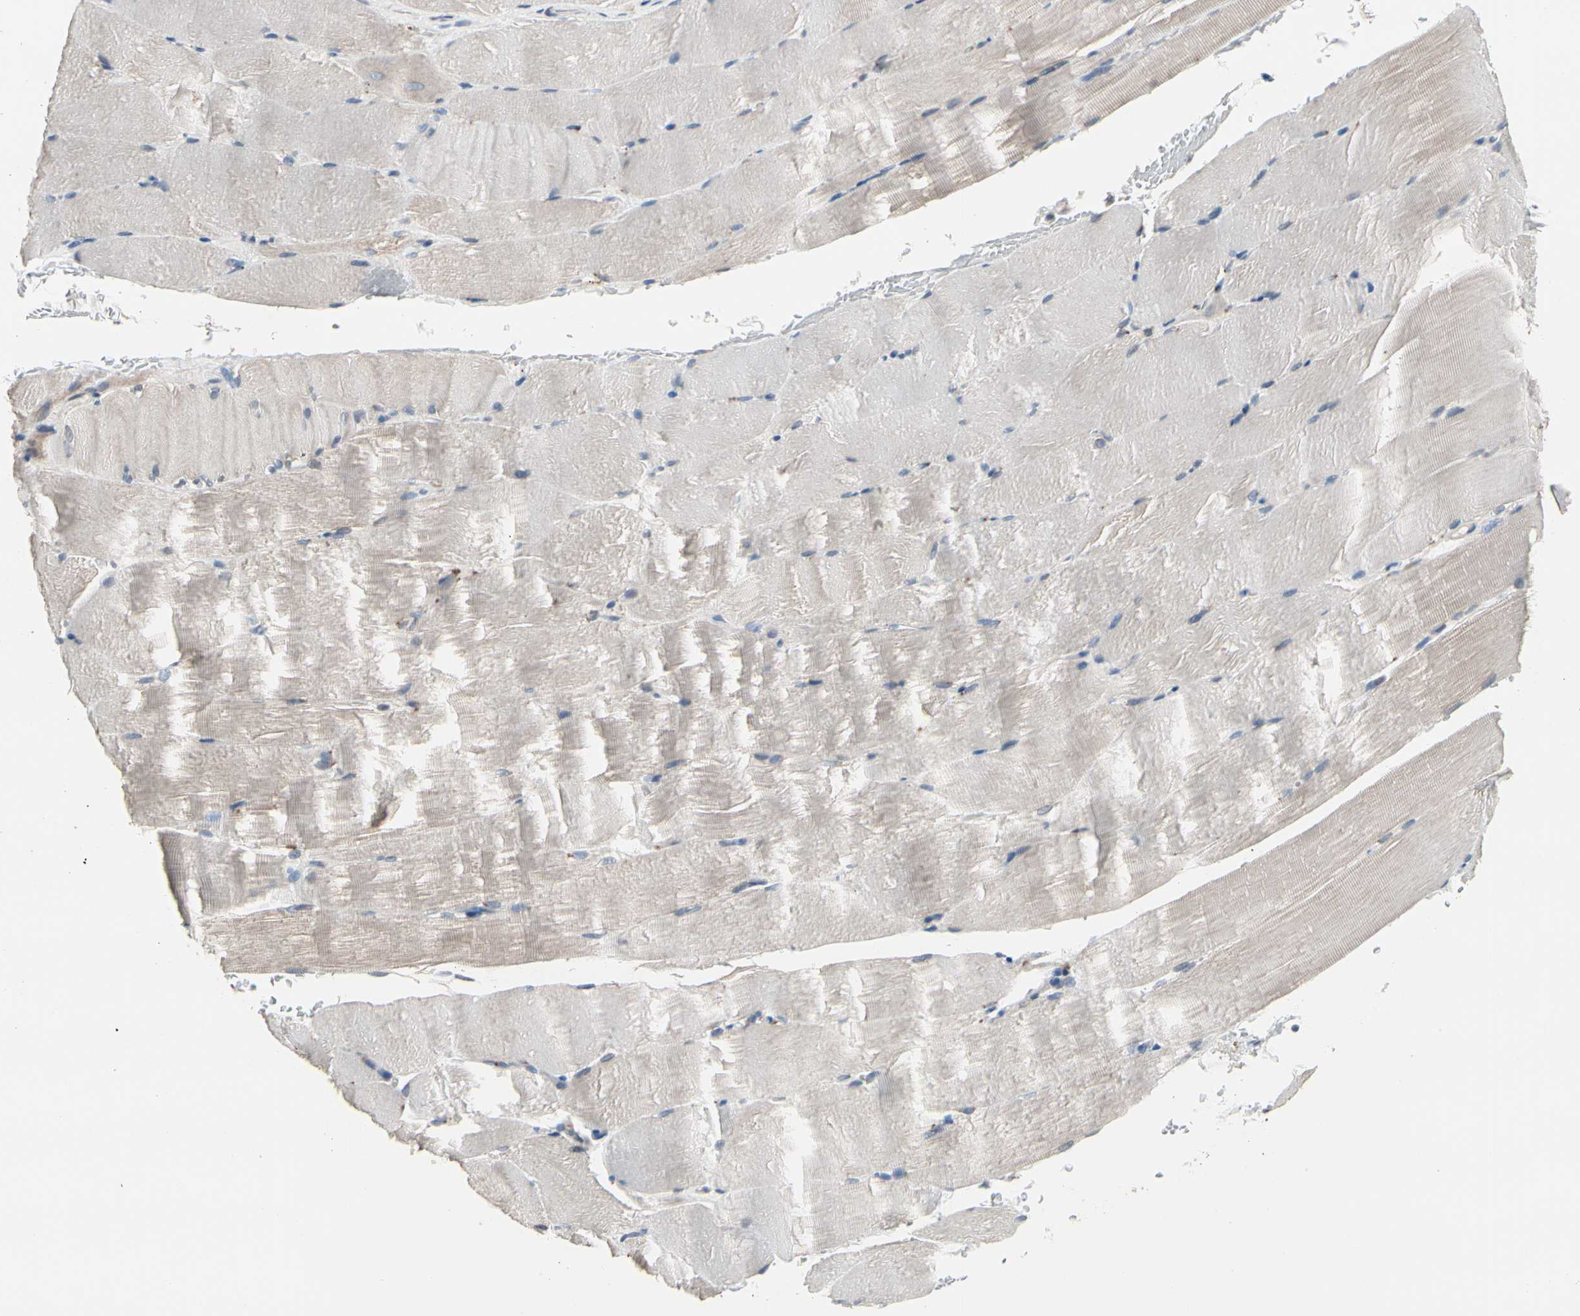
{"staining": {"intensity": "weak", "quantity": "<25%", "location": "cytoplasmic/membranous"}, "tissue": "skeletal muscle", "cell_type": "Myocytes", "image_type": "normal", "snomed": [{"axis": "morphology", "description": "Normal tissue, NOS"}, {"axis": "topography", "description": "Skeletal muscle"}, {"axis": "topography", "description": "Parathyroid gland"}], "caption": "This is a photomicrograph of immunohistochemistry (IHC) staining of benign skeletal muscle, which shows no expression in myocytes.", "gene": "SV2A", "patient": {"sex": "female", "age": 37}}